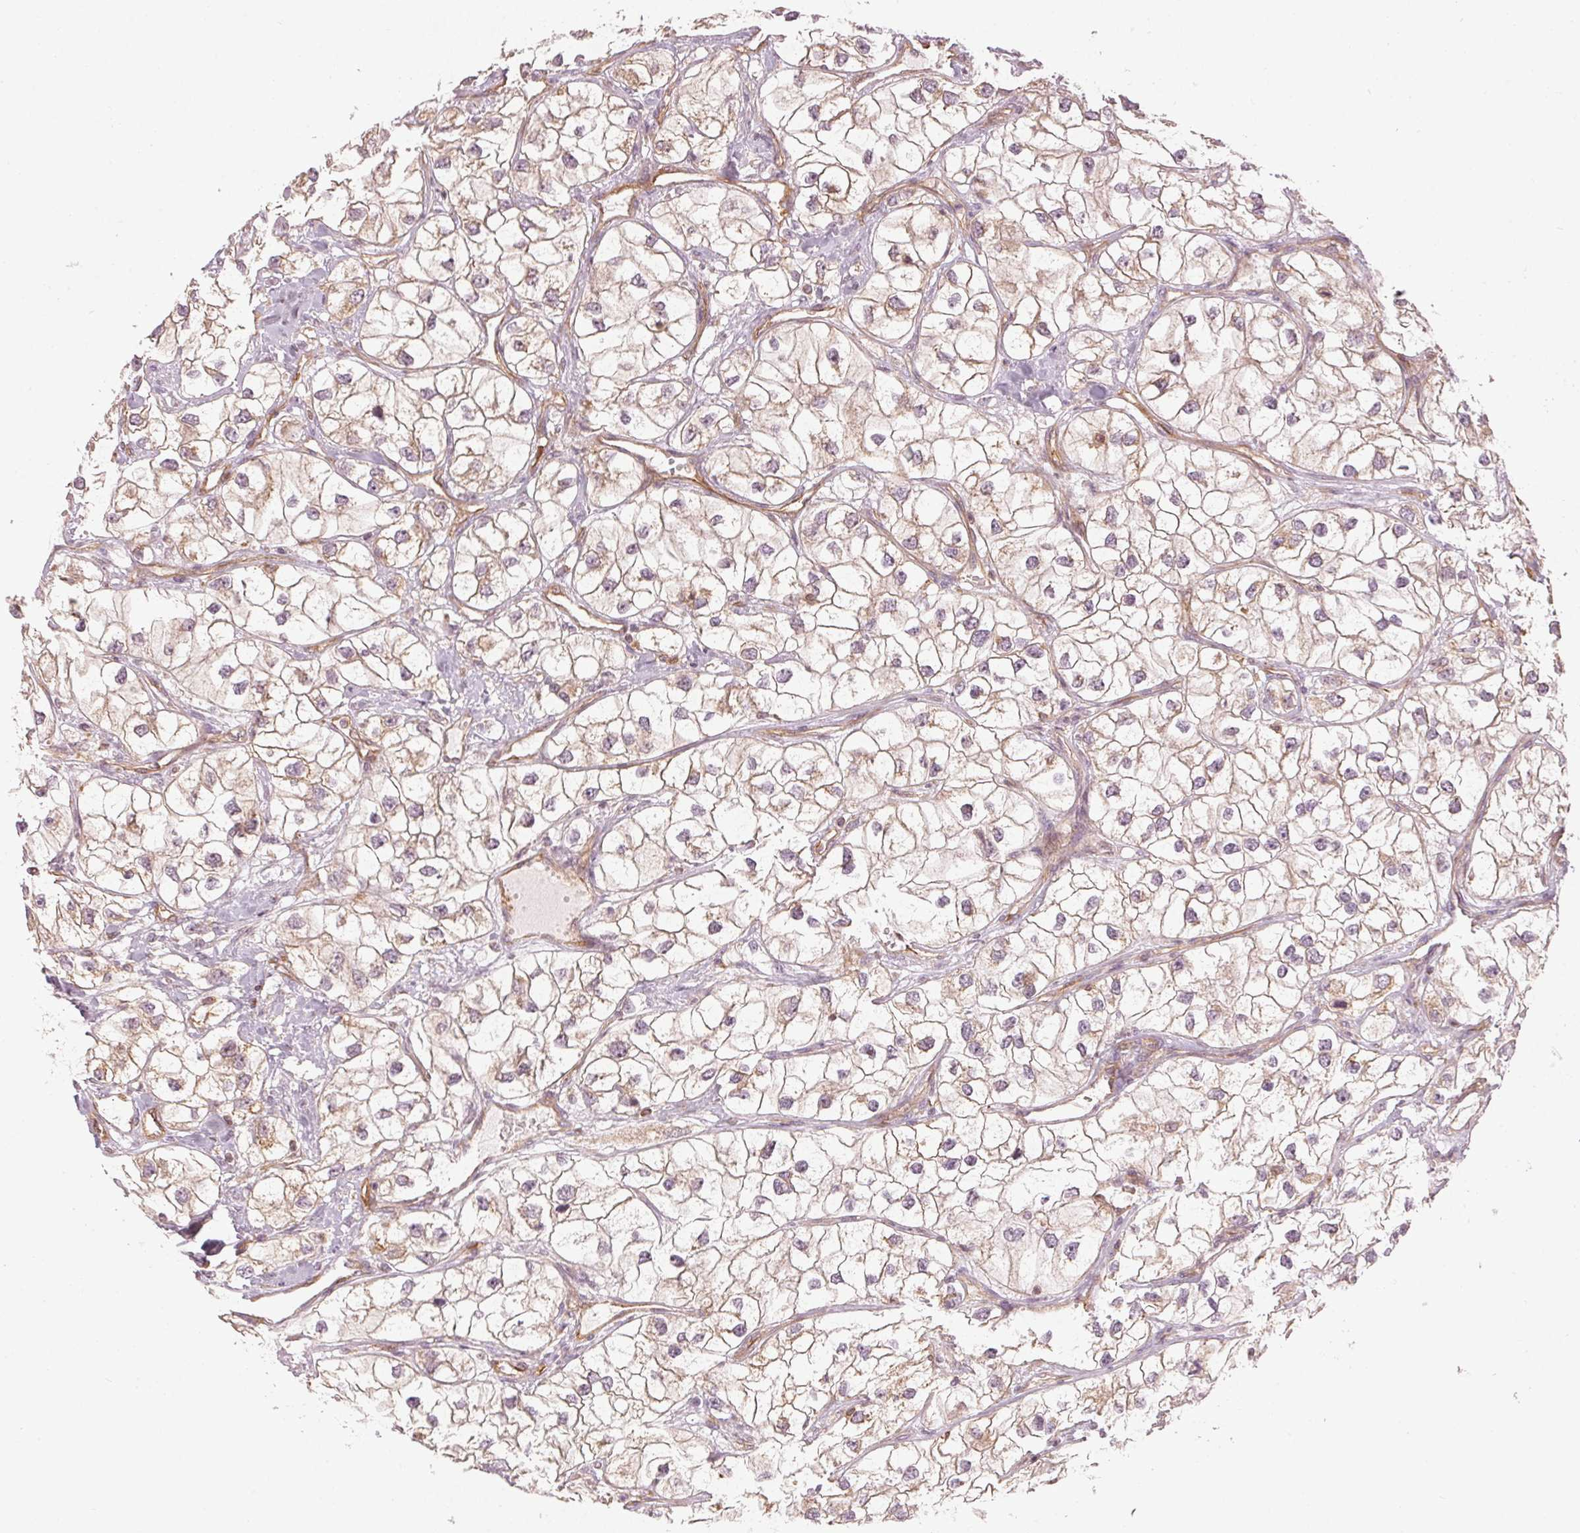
{"staining": {"intensity": "weak", "quantity": ">75%", "location": "cytoplasmic/membranous"}, "tissue": "renal cancer", "cell_type": "Tumor cells", "image_type": "cancer", "snomed": [{"axis": "morphology", "description": "Adenocarcinoma, NOS"}, {"axis": "topography", "description": "Kidney"}], "caption": "Protein staining of adenocarcinoma (renal) tissue shows weak cytoplasmic/membranous expression in about >75% of tumor cells. (DAB (3,3'-diaminobenzidine) IHC, brown staining for protein, blue staining for nuclei).", "gene": "NADK2", "patient": {"sex": "male", "age": 59}}